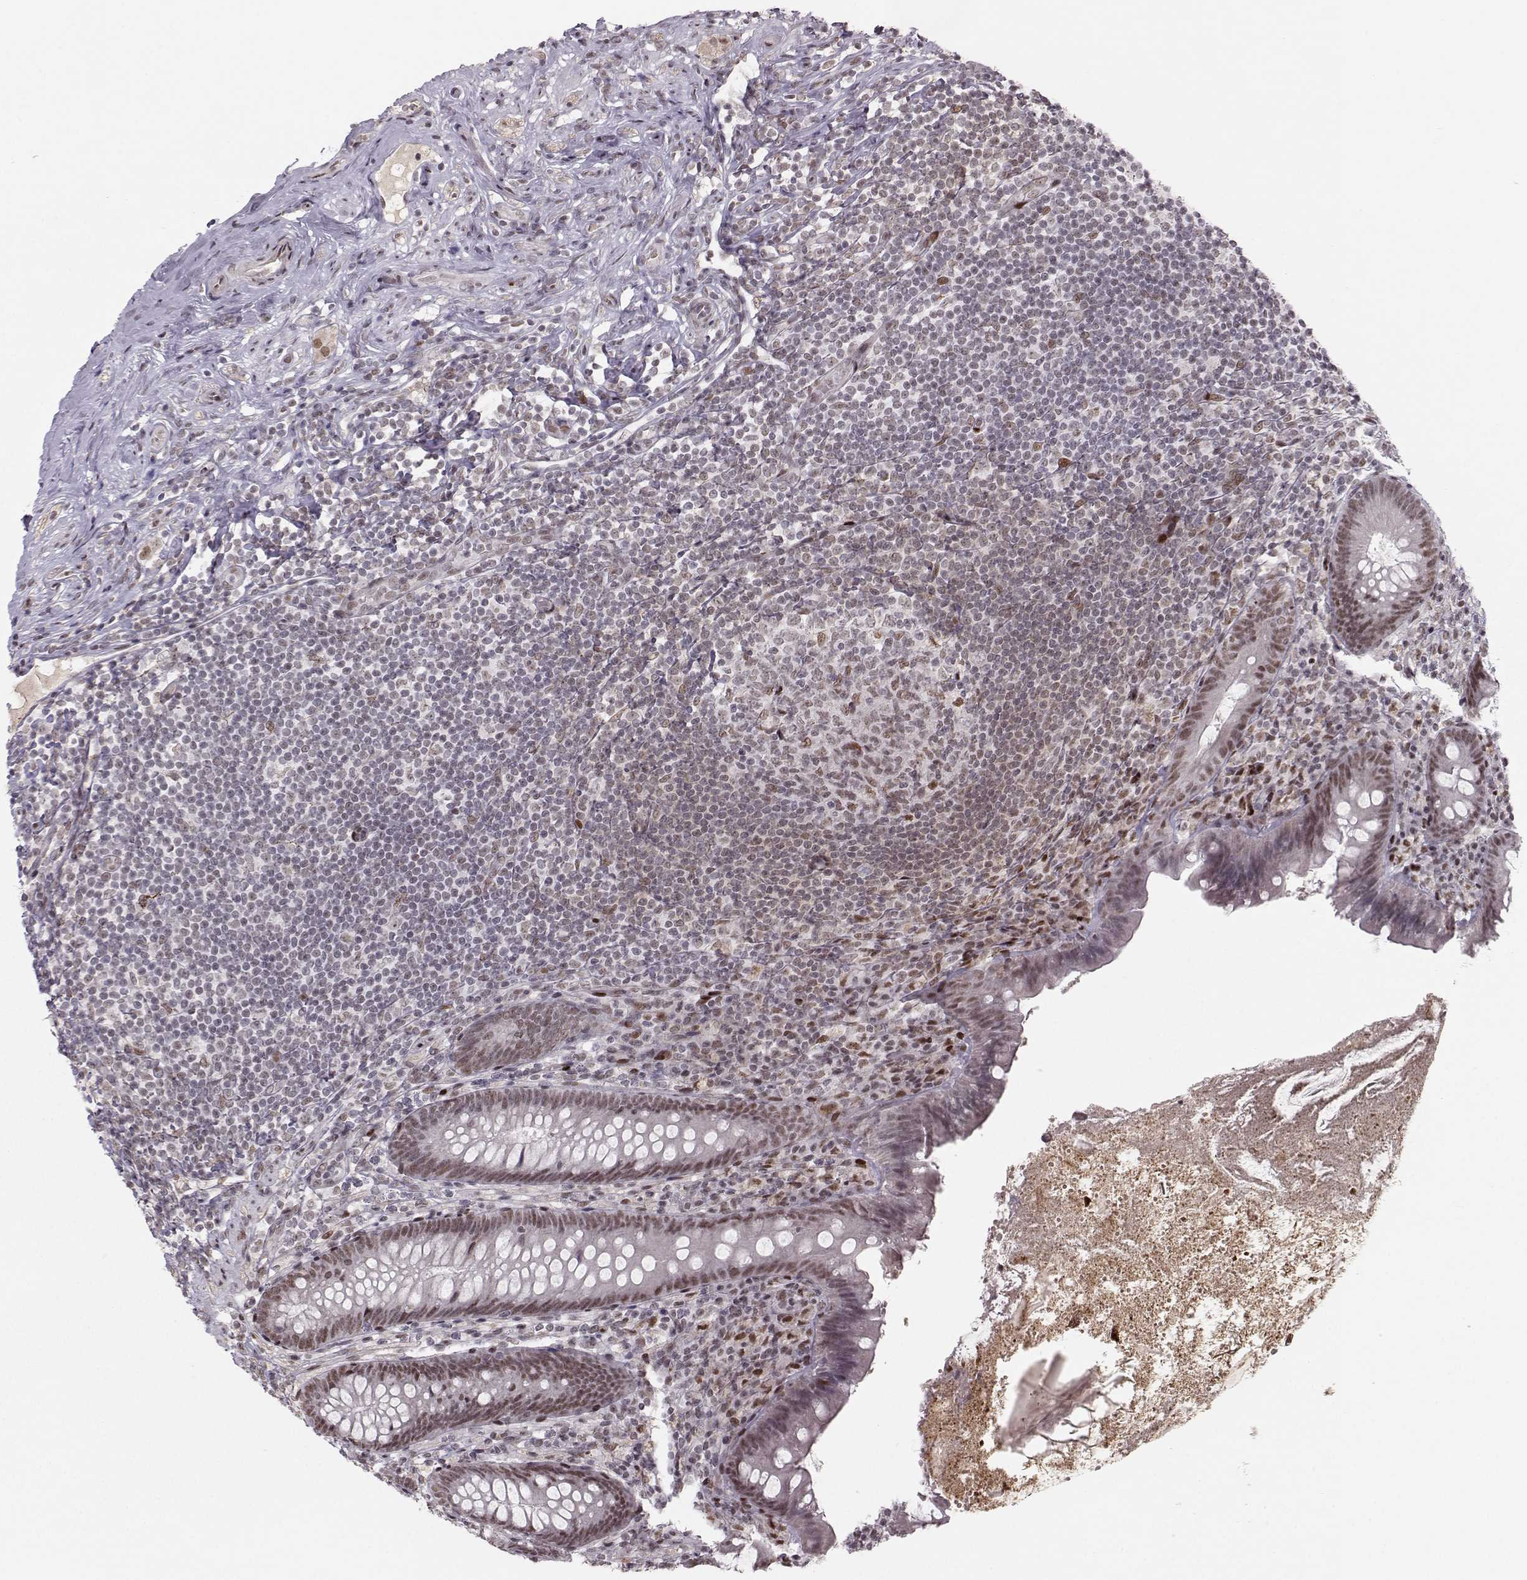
{"staining": {"intensity": "moderate", "quantity": "25%-75%", "location": "nuclear"}, "tissue": "appendix", "cell_type": "Glandular cells", "image_type": "normal", "snomed": [{"axis": "morphology", "description": "Normal tissue, NOS"}, {"axis": "topography", "description": "Appendix"}], "caption": "Appendix stained with immunohistochemistry (IHC) reveals moderate nuclear expression in about 25%-75% of glandular cells.", "gene": "SNAPC2", "patient": {"sex": "male", "age": 47}}